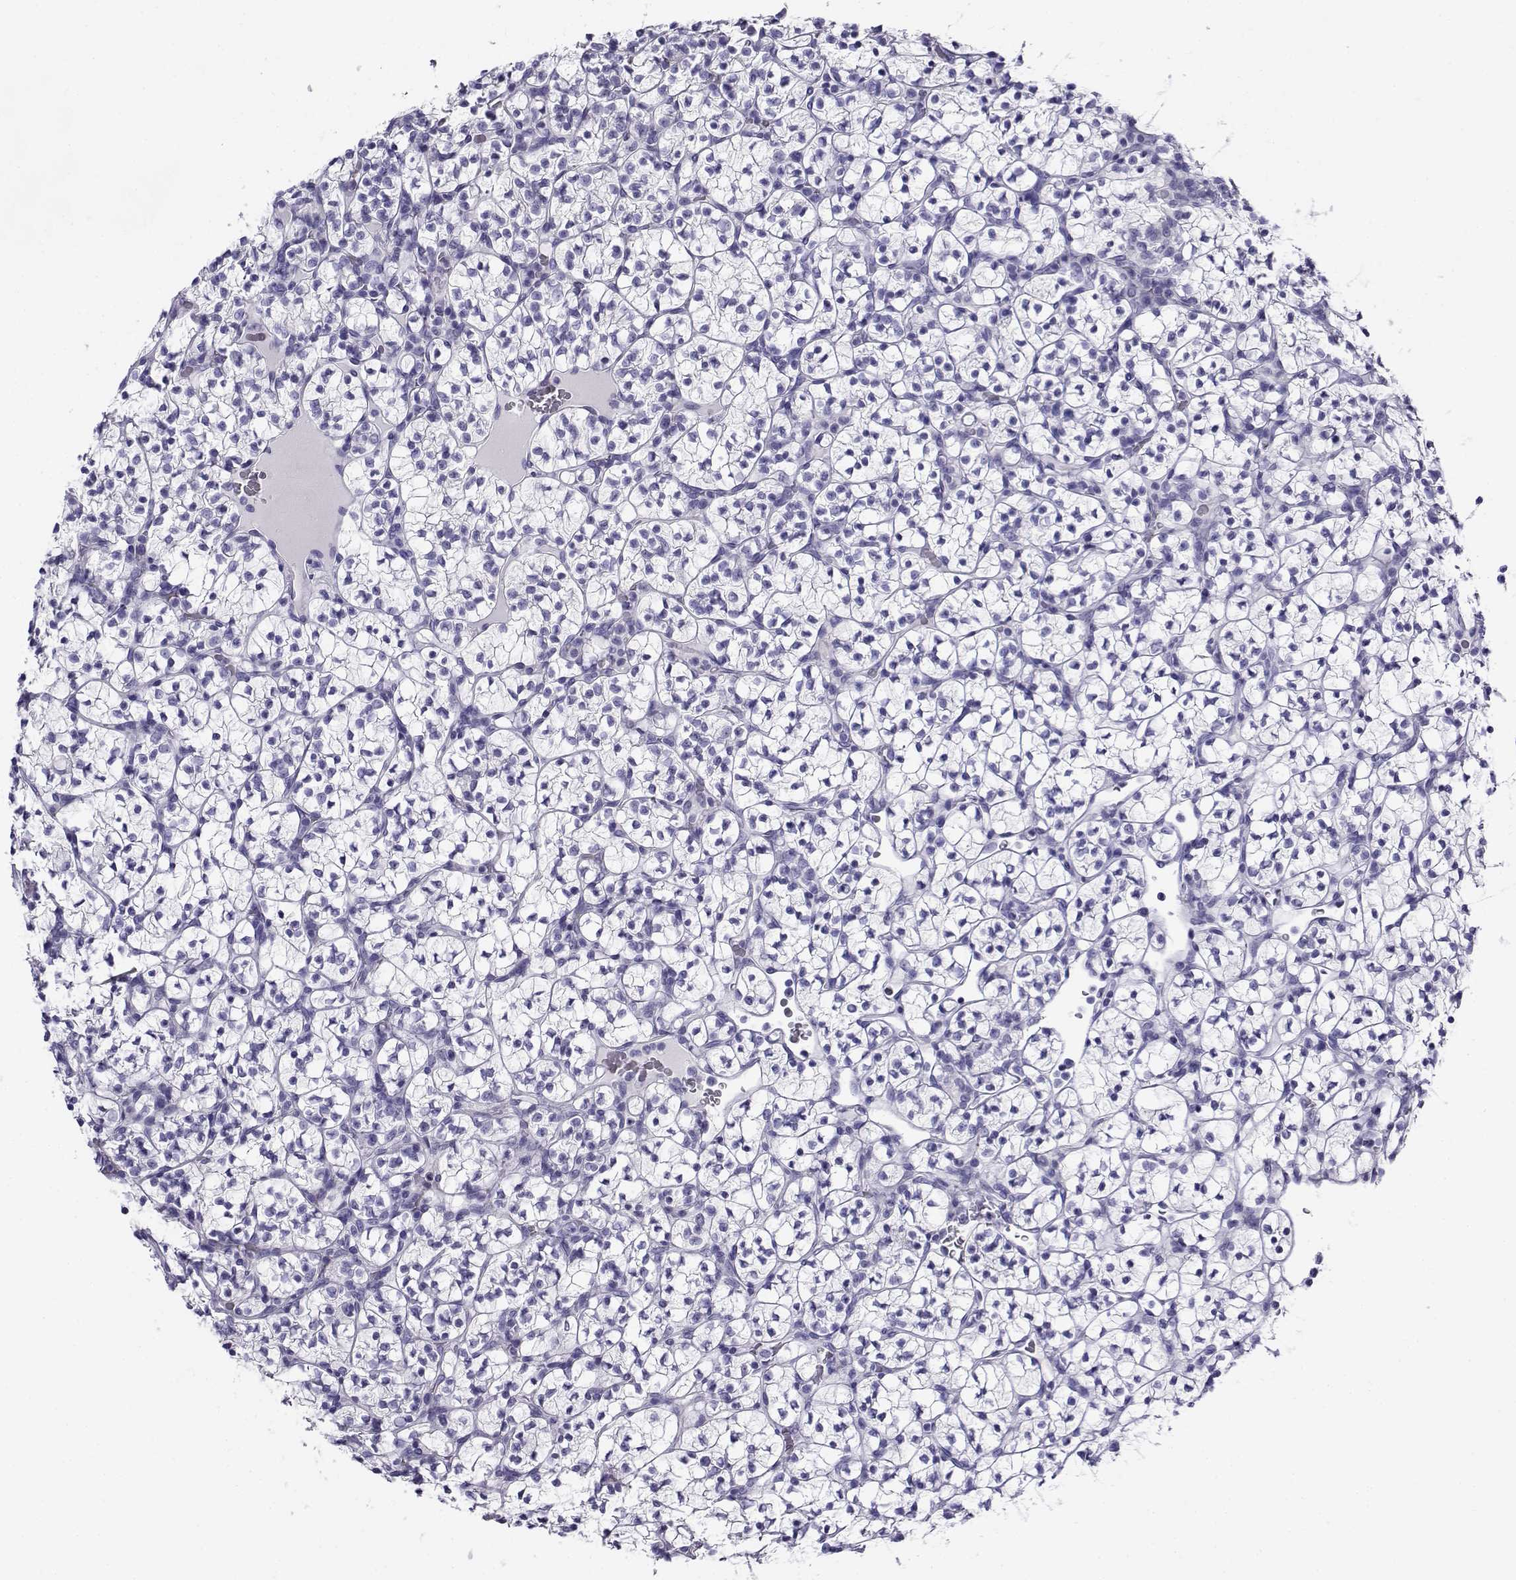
{"staining": {"intensity": "negative", "quantity": "none", "location": "none"}, "tissue": "renal cancer", "cell_type": "Tumor cells", "image_type": "cancer", "snomed": [{"axis": "morphology", "description": "Adenocarcinoma, NOS"}, {"axis": "topography", "description": "Kidney"}], "caption": "Immunohistochemistry (IHC) micrograph of neoplastic tissue: renal cancer (adenocarcinoma) stained with DAB (3,3'-diaminobenzidine) reveals no significant protein staining in tumor cells.", "gene": "CABS1", "patient": {"sex": "female", "age": 89}}